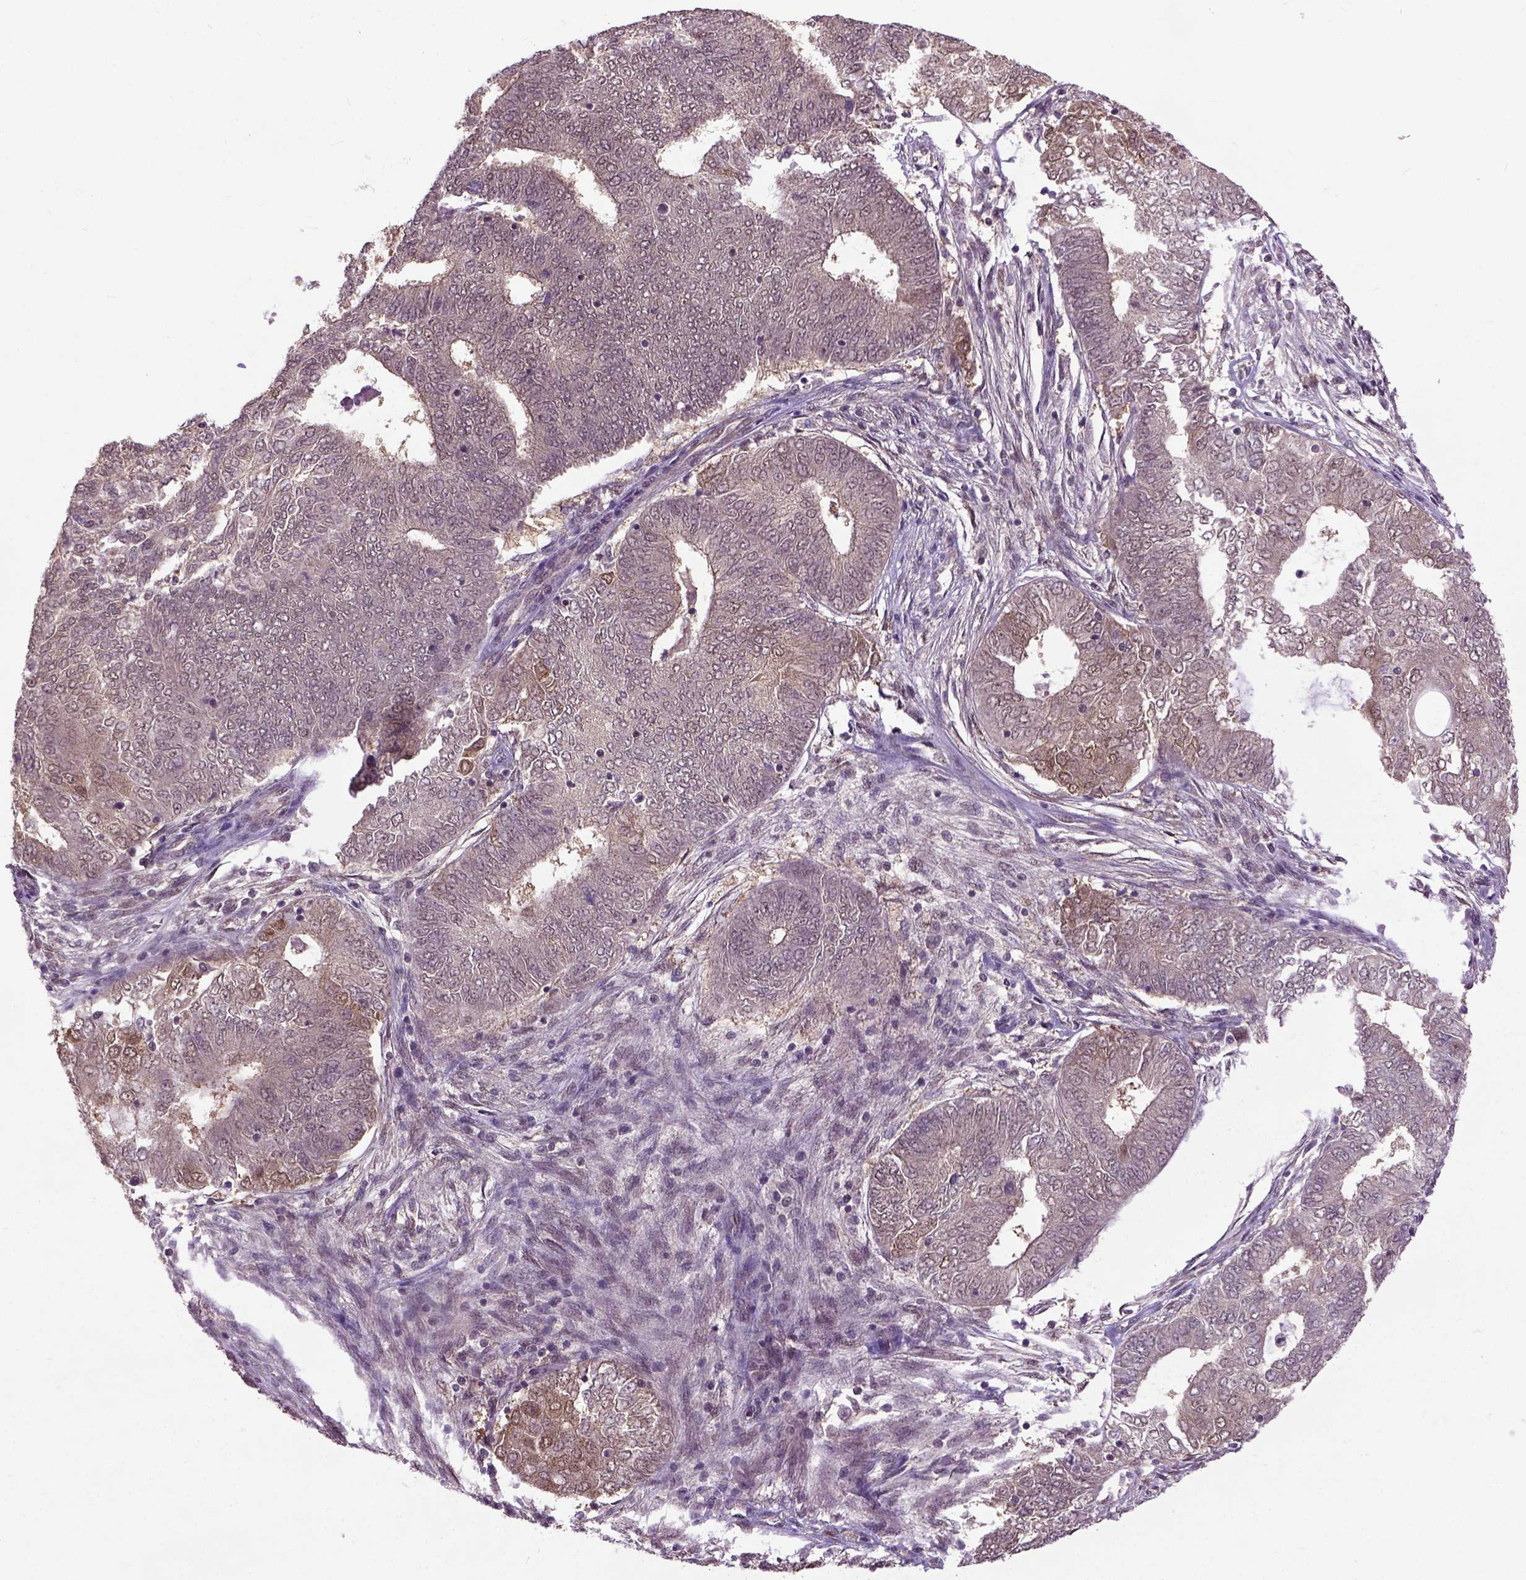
{"staining": {"intensity": "moderate", "quantity": "25%-75%", "location": "cytoplasmic/membranous,nuclear"}, "tissue": "endometrial cancer", "cell_type": "Tumor cells", "image_type": "cancer", "snomed": [{"axis": "morphology", "description": "Adenocarcinoma, NOS"}, {"axis": "topography", "description": "Endometrium"}], "caption": "Endometrial cancer stained for a protein displays moderate cytoplasmic/membranous and nuclear positivity in tumor cells.", "gene": "UBA3", "patient": {"sex": "female", "age": 62}}